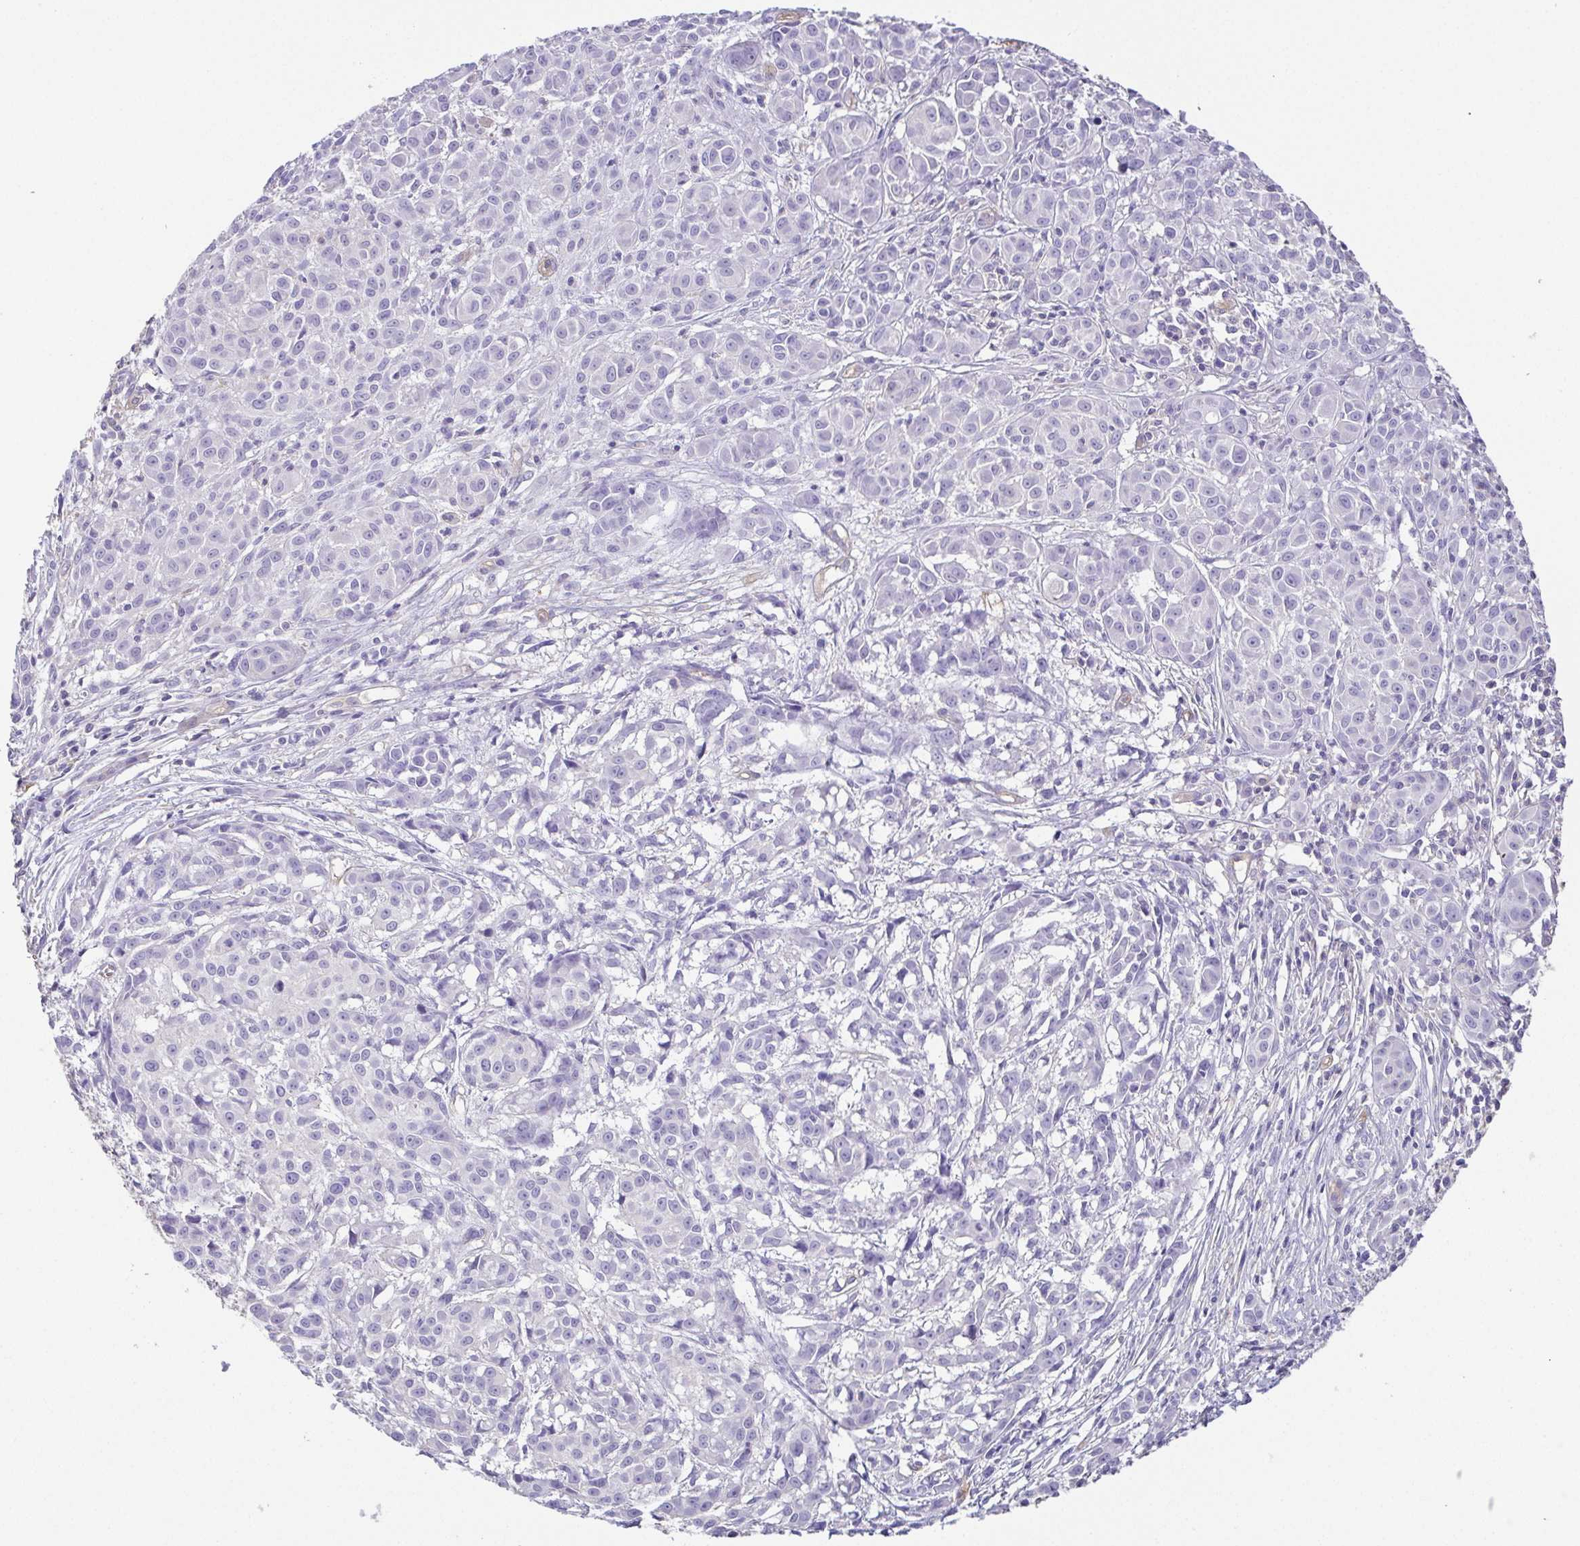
{"staining": {"intensity": "negative", "quantity": "none", "location": "none"}, "tissue": "melanoma", "cell_type": "Tumor cells", "image_type": "cancer", "snomed": [{"axis": "morphology", "description": "Malignant melanoma, NOS"}, {"axis": "topography", "description": "Skin"}], "caption": "Malignant melanoma was stained to show a protein in brown. There is no significant staining in tumor cells.", "gene": "MYL6", "patient": {"sex": "male", "age": 48}}